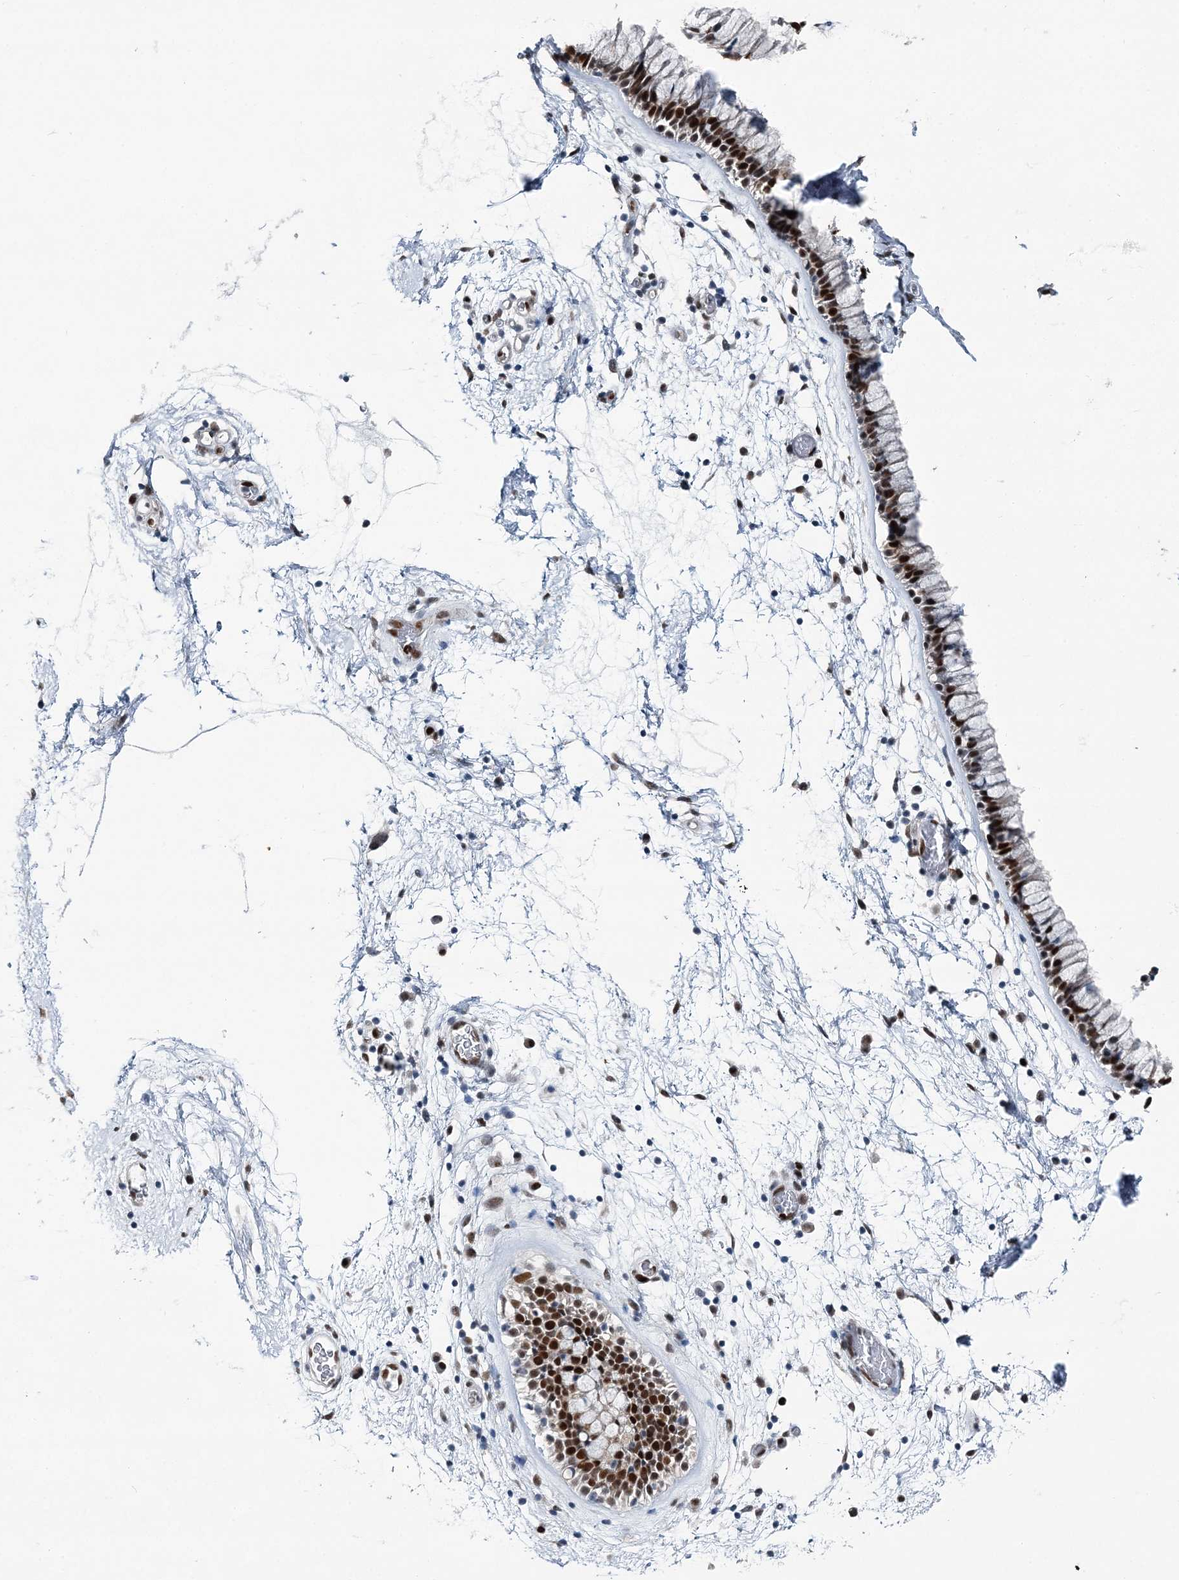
{"staining": {"intensity": "strong", "quantity": ">75%", "location": "nuclear"}, "tissue": "nasopharynx", "cell_type": "Respiratory epithelial cells", "image_type": "normal", "snomed": [{"axis": "morphology", "description": "Normal tissue, NOS"}, {"axis": "morphology", "description": "Inflammation, NOS"}, {"axis": "topography", "description": "Nasopharynx"}], "caption": "Normal nasopharynx demonstrates strong nuclear expression in about >75% of respiratory epithelial cells, visualized by immunohistochemistry.", "gene": "HAT1", "patient": {"sex": "male", "age": 48}}